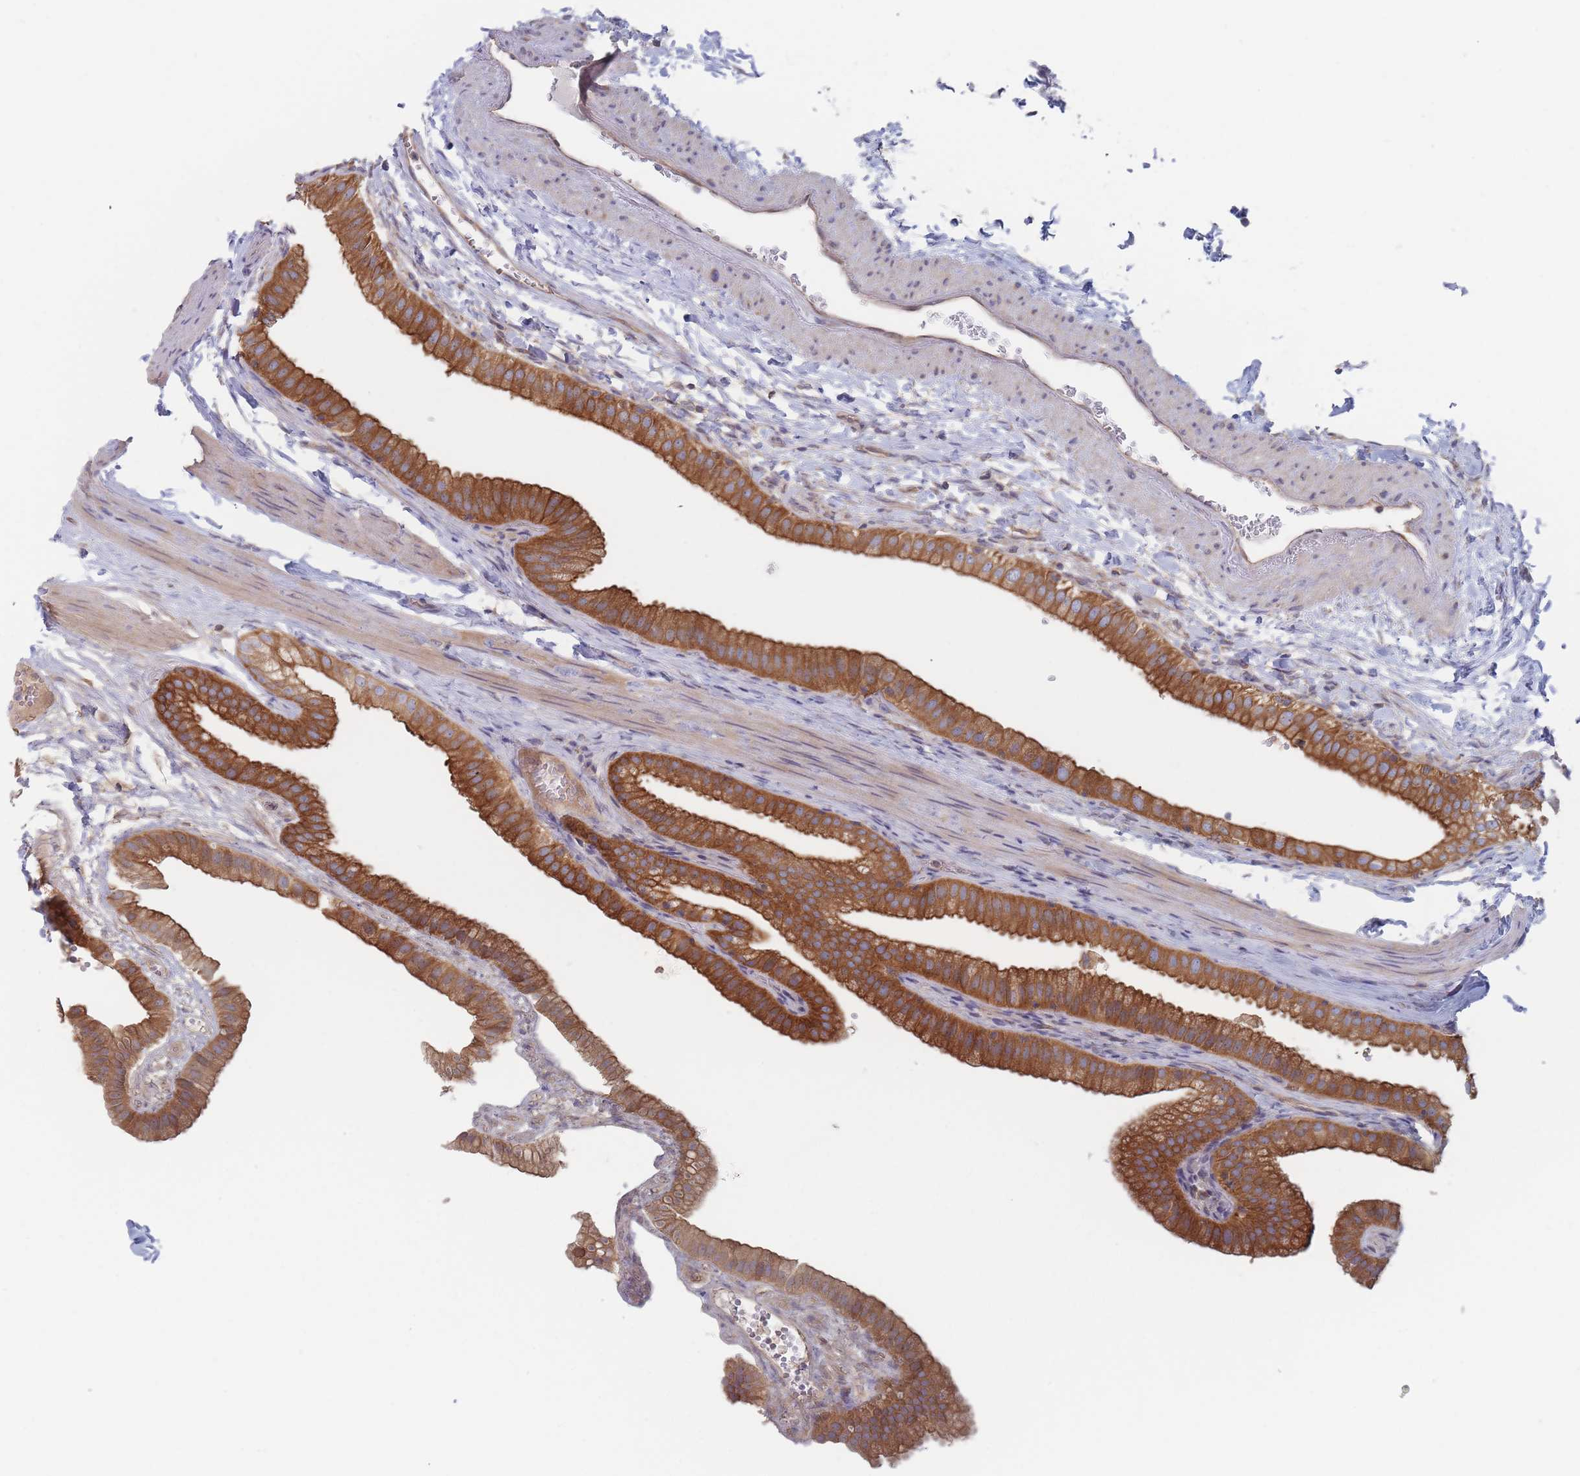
{"staining": {"intensity": "moderate", "quantity": ">75%", "location": "cytoplasmic/membranous"}, "tissue": "gallbladder", "cell_type": "Glandular cells", "image_type": "normal", "snomed": [{"axis": "morphology", "description": "Normal tissue, NOS"}, {"axis": "topography", "description": "Gallbladder"}], "caption": "A high-resolution micrograph shows immunohistochemistry staining of unremarkable gallbladder, which demonstrates moderate cytoplasmic/membranous staining in approximately >75% of glandular cells.", "gene": "EFCC1", "patient": {"sex": "female", "age": 61}}